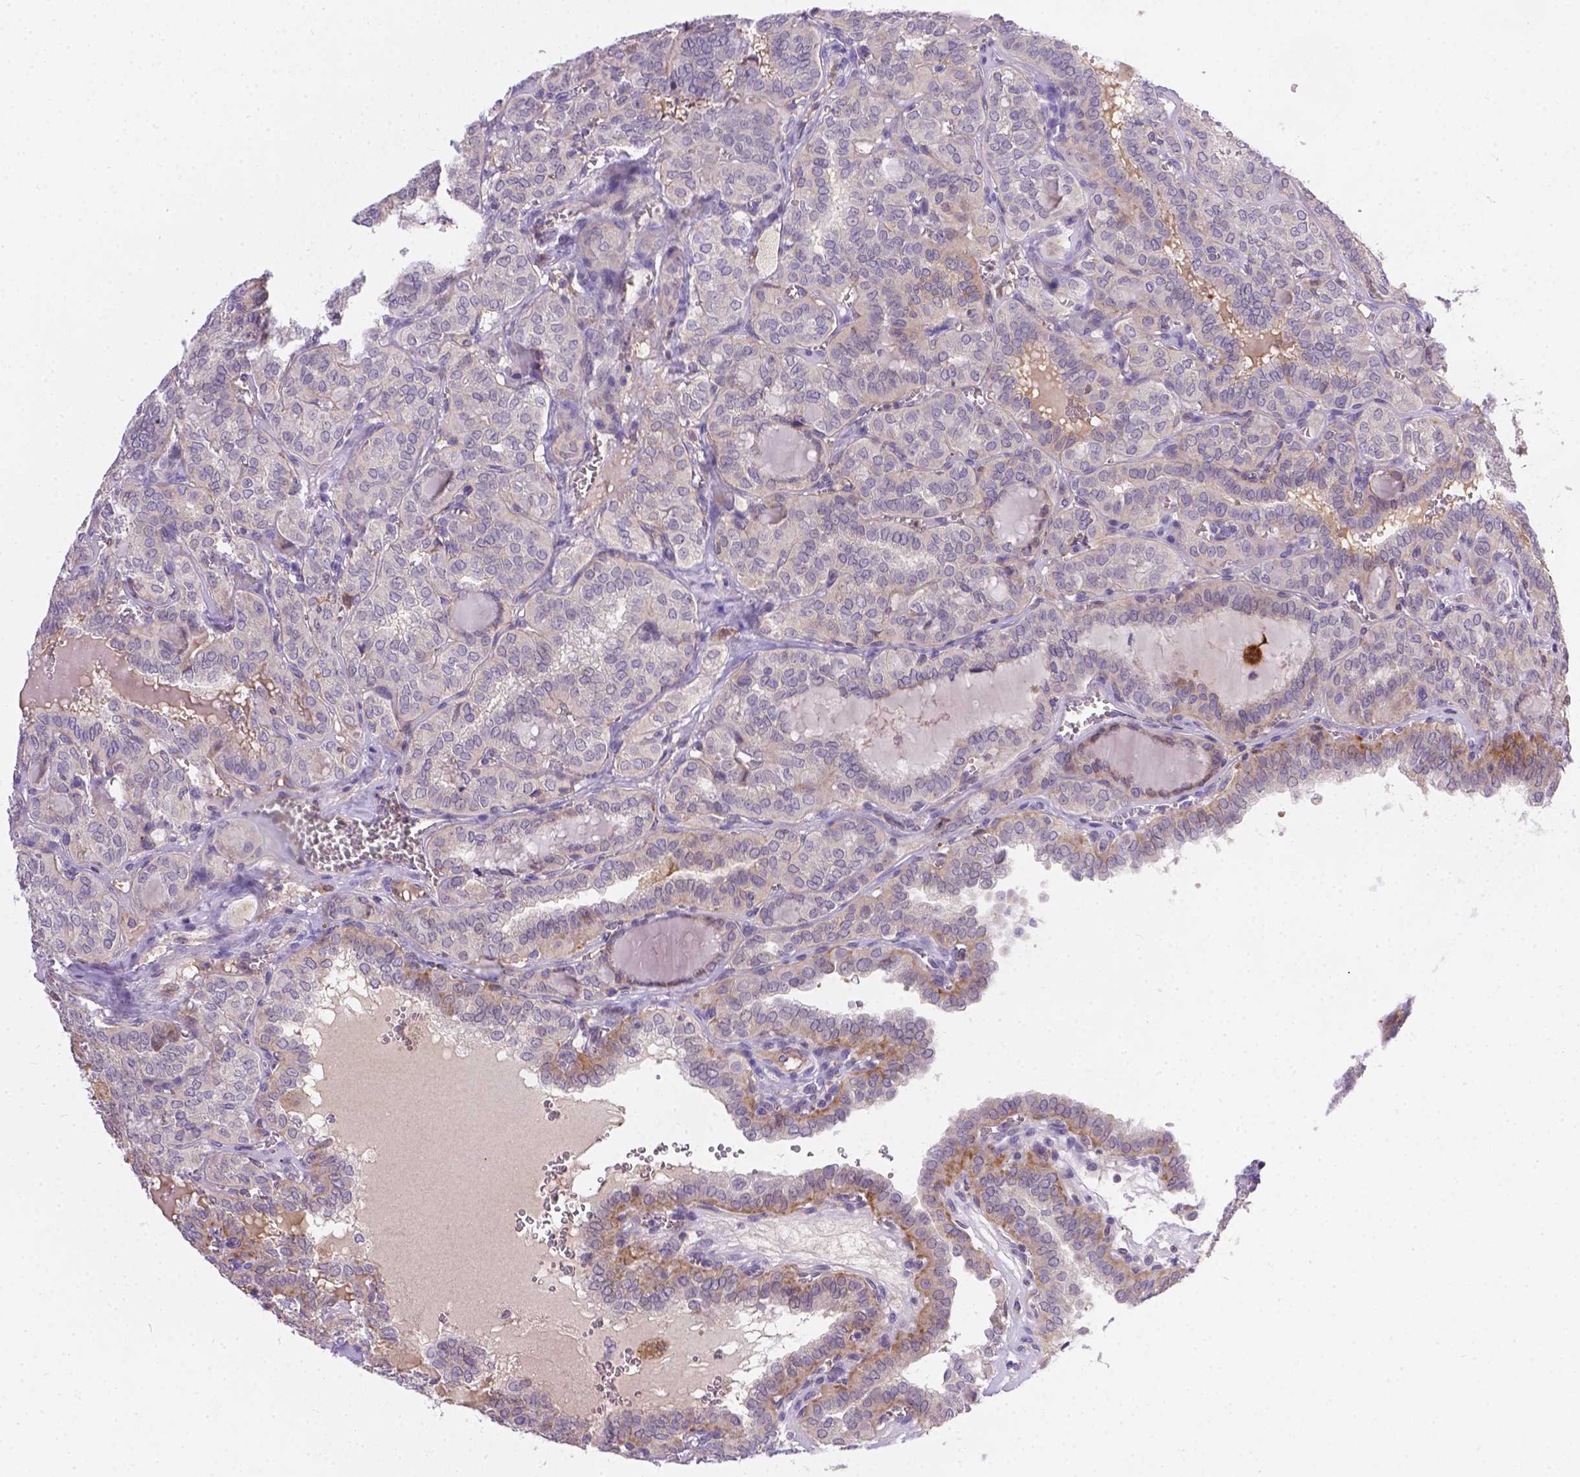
{"staining": {"intensity": "negative", "quantity": "none", "location": "none"}, "tissue": "thyroid cancer", "cell_type": "Tumor cells", "image_type": "cancer", "snomed": [{"axis": "morphology", "description": "Papillary adenocarcinoma, NOS"}, {"axis": "topography", "description": "Thyroid gland"}], "caption": "This is an IHC micrograph of human papillary adenocarcinoma (thyroid). There is no expression in tumor cells.", "gene": "TM4SF18", "patient": {"sex": "female", "age": 41}}